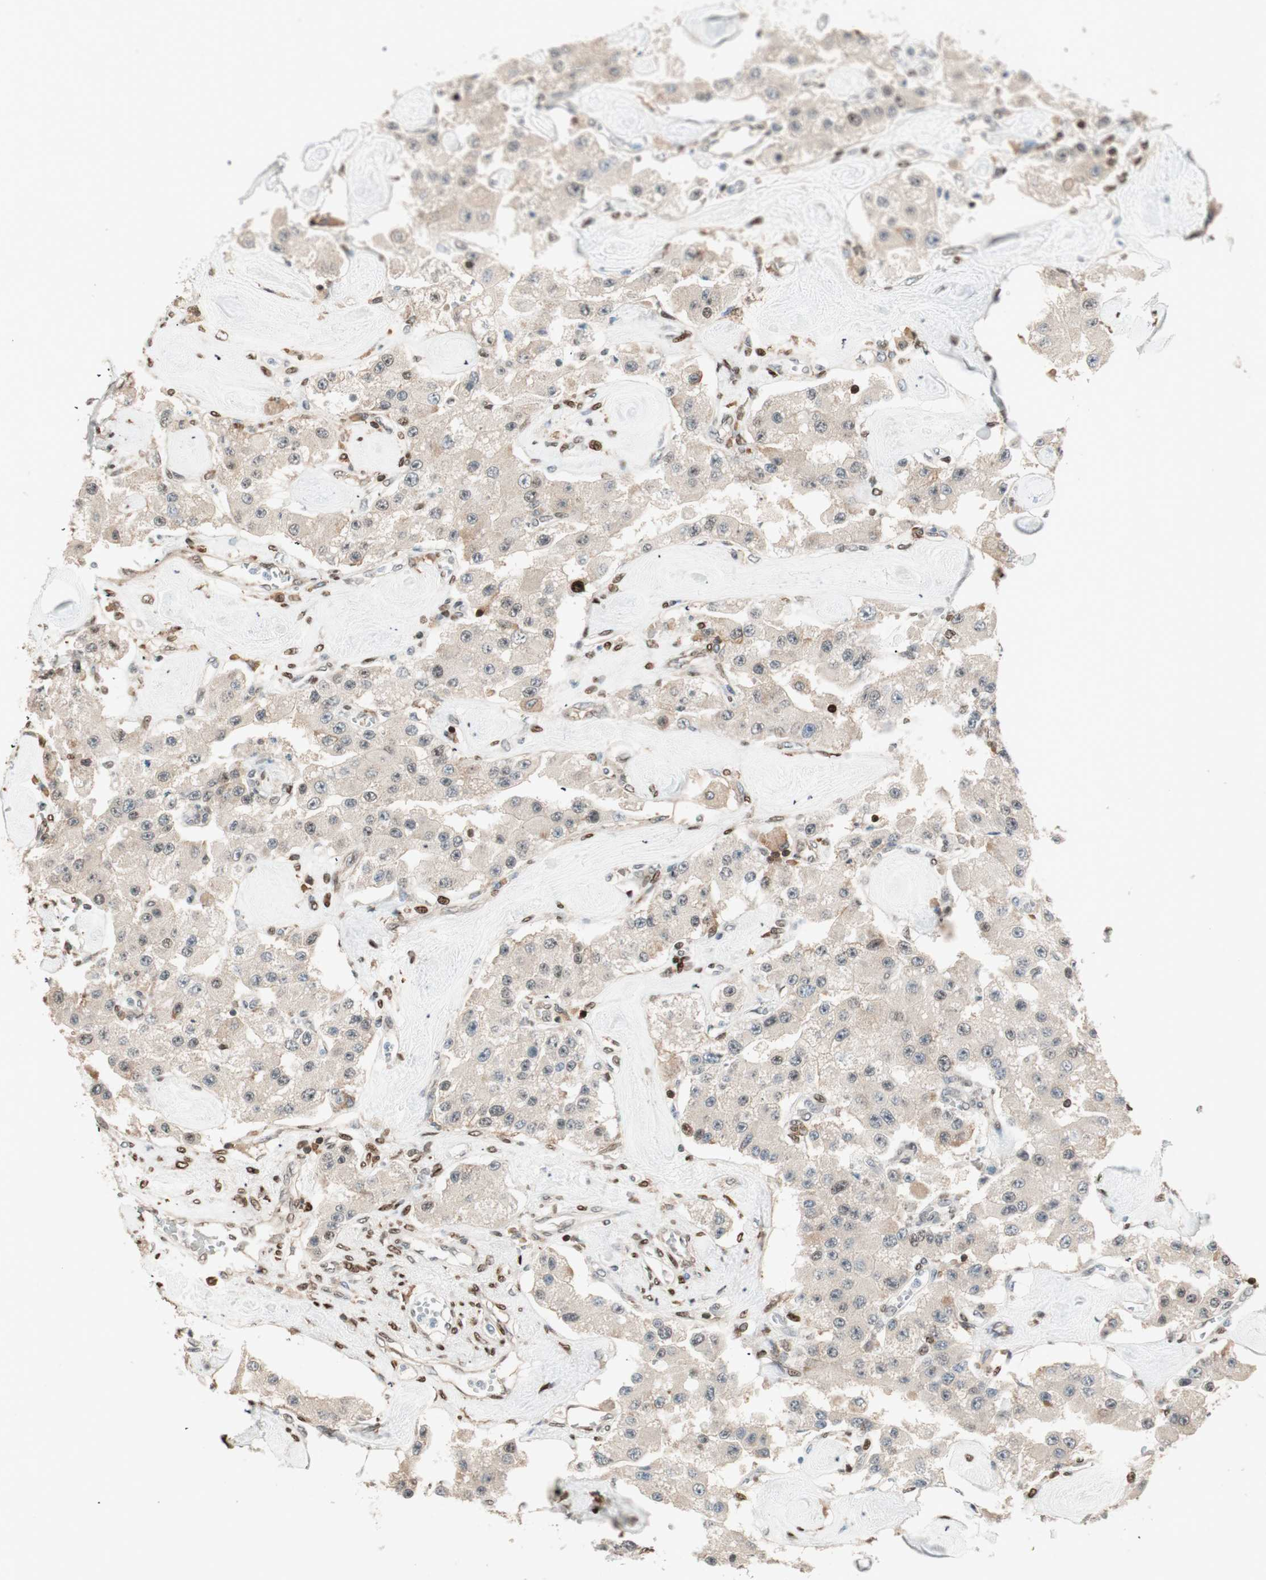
{"staining": {"intensity": "weak", "quantity": ">75%", "location": "cytoplasmic/membranous,nuclear"}, "tissue": "carcinoid", "cell_type": "Tumor cells", "image_type": "cancer", "snomed": [{"axis": "morphology", "description": "Carcinoid, malignant, NOS"}, {"axis": "topography", "description": "Pancreas"}], "caption": "The image reveals immunohistochemical staining of carcinoid. There is weak cytoplasmic/membranous and nuclear staining is seen in about >75% of tumor cells.", "gene": "BIN1", "patient": {"sex": "male", "age": 41}}